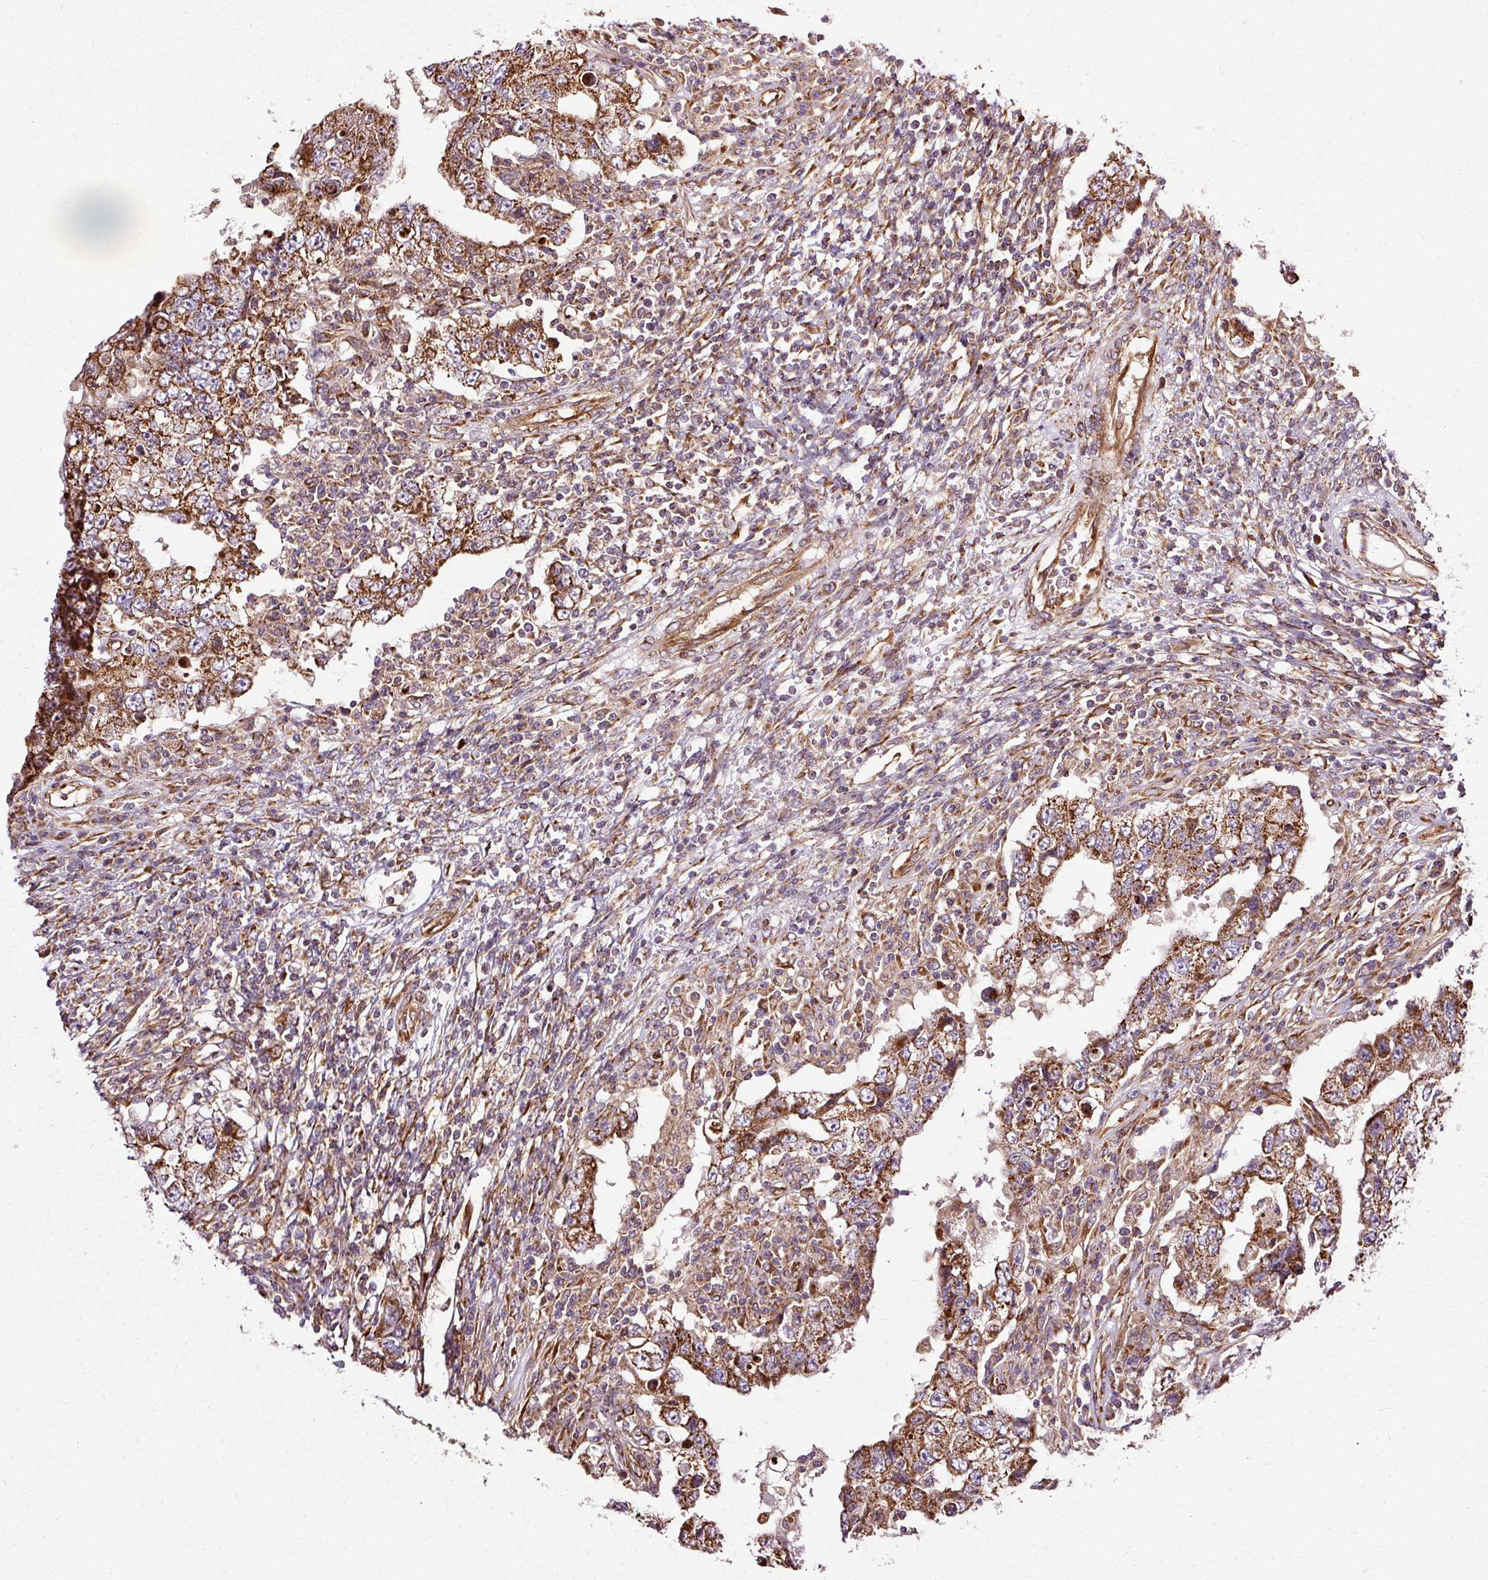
{"staining": {"intensity": "strong", "quantity": ">75%", "location": "cytoplasmic/membranous"}, "tissue": "testis cancer", "cell_type": "Tumor cells", "image_type": "cancer", "snomed": [{"axis": "morphology", "description": "Carcinoma, Embryonal, NOS"}, {"axis": "topography", "description": "Testis"}], "caption": "Embryonal carcinoma (testis) tissue demonstrates strong cytoplasmic/membranous expression in about >75% of tumor cells", "gene": "ISCU", "patient": {"sex": "male", "age": 26}}